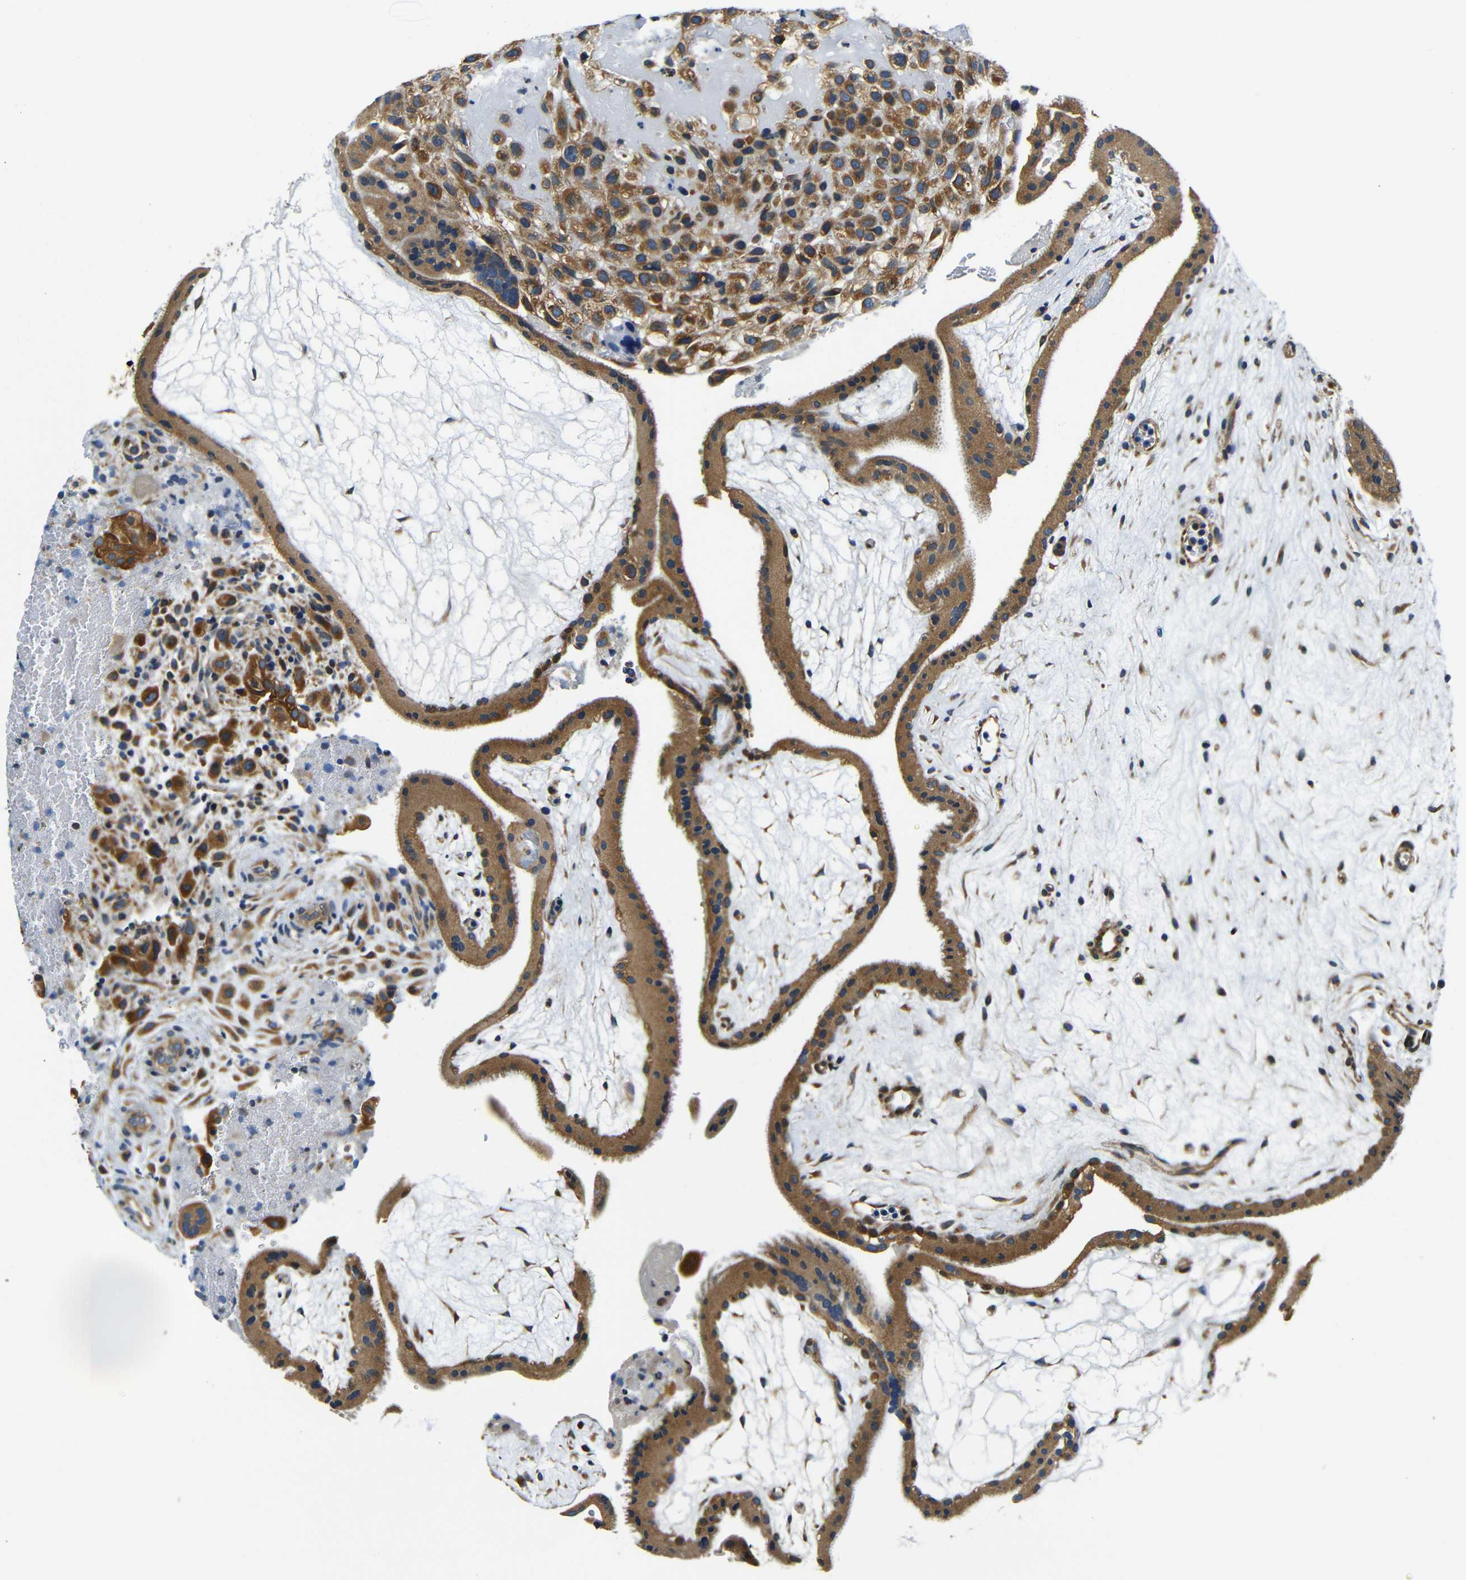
{"staining": {"intensity": "moderate", "quantity": ">75%", "location": "cytoplasmic/membranous"}, "tissue": "placenta", "cell_type": "Trophoblastic cells", "image_type": "normal", "snomed": [{"axis": "morphology", "description": "Normal tissue, NOS"}, {"axis": "topography", "description": "Placenta"}], "caption": "Immunohistochemical staining of unremarkable human placenta demonstrates >75% levels of moderate cytoplasmic/membranous protein positivity in about >75% of trophoblastic cells.", "gene": "VAPB", "patient": {"sex": "female", "age": 19}}